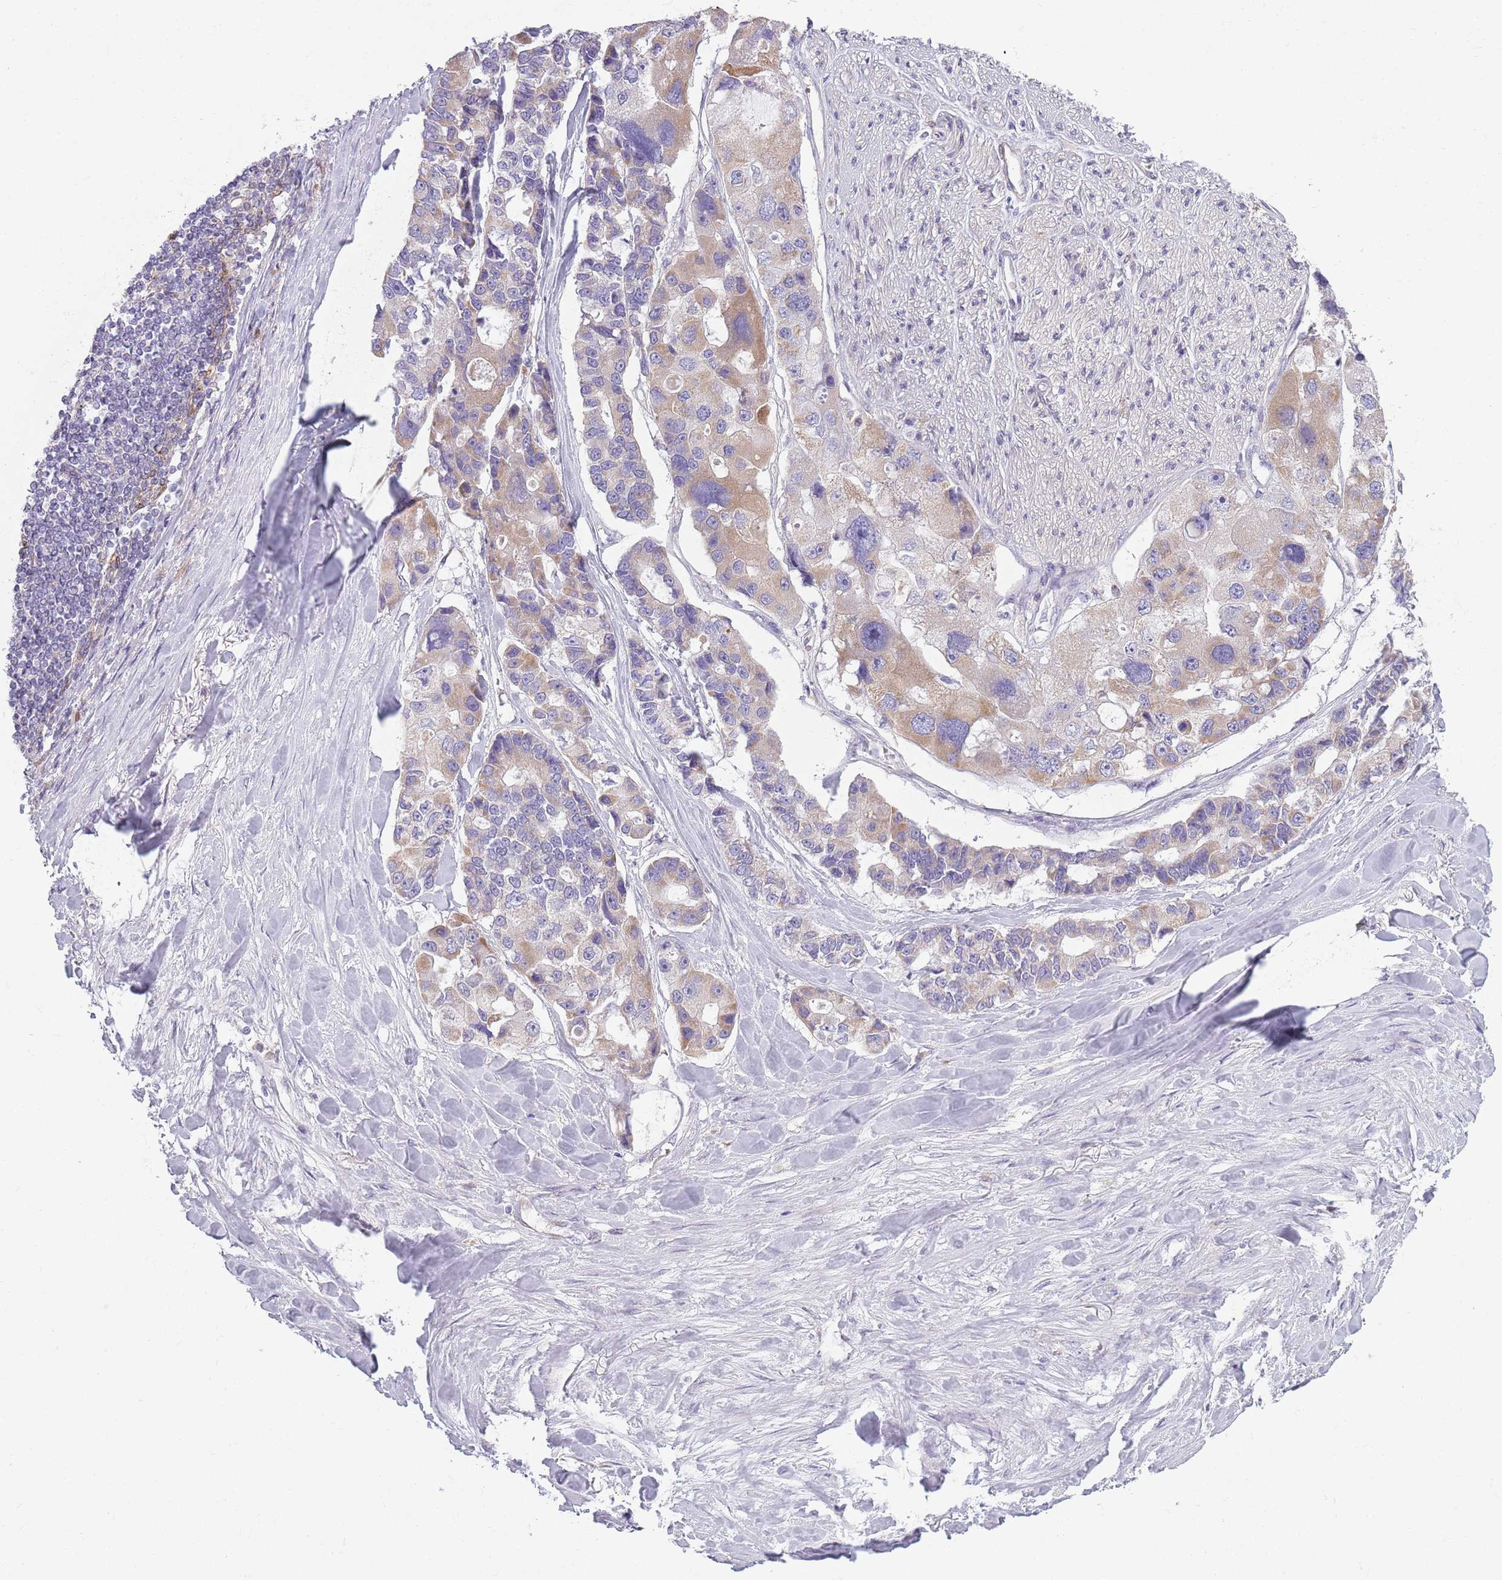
{"staining": {"intensity": "weak", "quantity": "25%-75%", "location": "cytoplasmic/membranous"}, "tissue": "lung cancer", "cell_type": "Tumor cells", "image_type": "cancer", "snomed": [{"axis": "morphology", "description": "Adenocarcinoma, NOS"}, {"axis": "topography", "description": "Lung"}], "caption": "Tumor cells show weak cytoplasmic/membranous expression in about 25%-75% of cells in adenocarcinoma (lung). The protein of interest is stained brown, and the nuclei are stained in blue (DAB IHC with brightfield microscopy, high magnification).", "gene": "COQ5", "patient": {"sex": "female", "age": 54}}